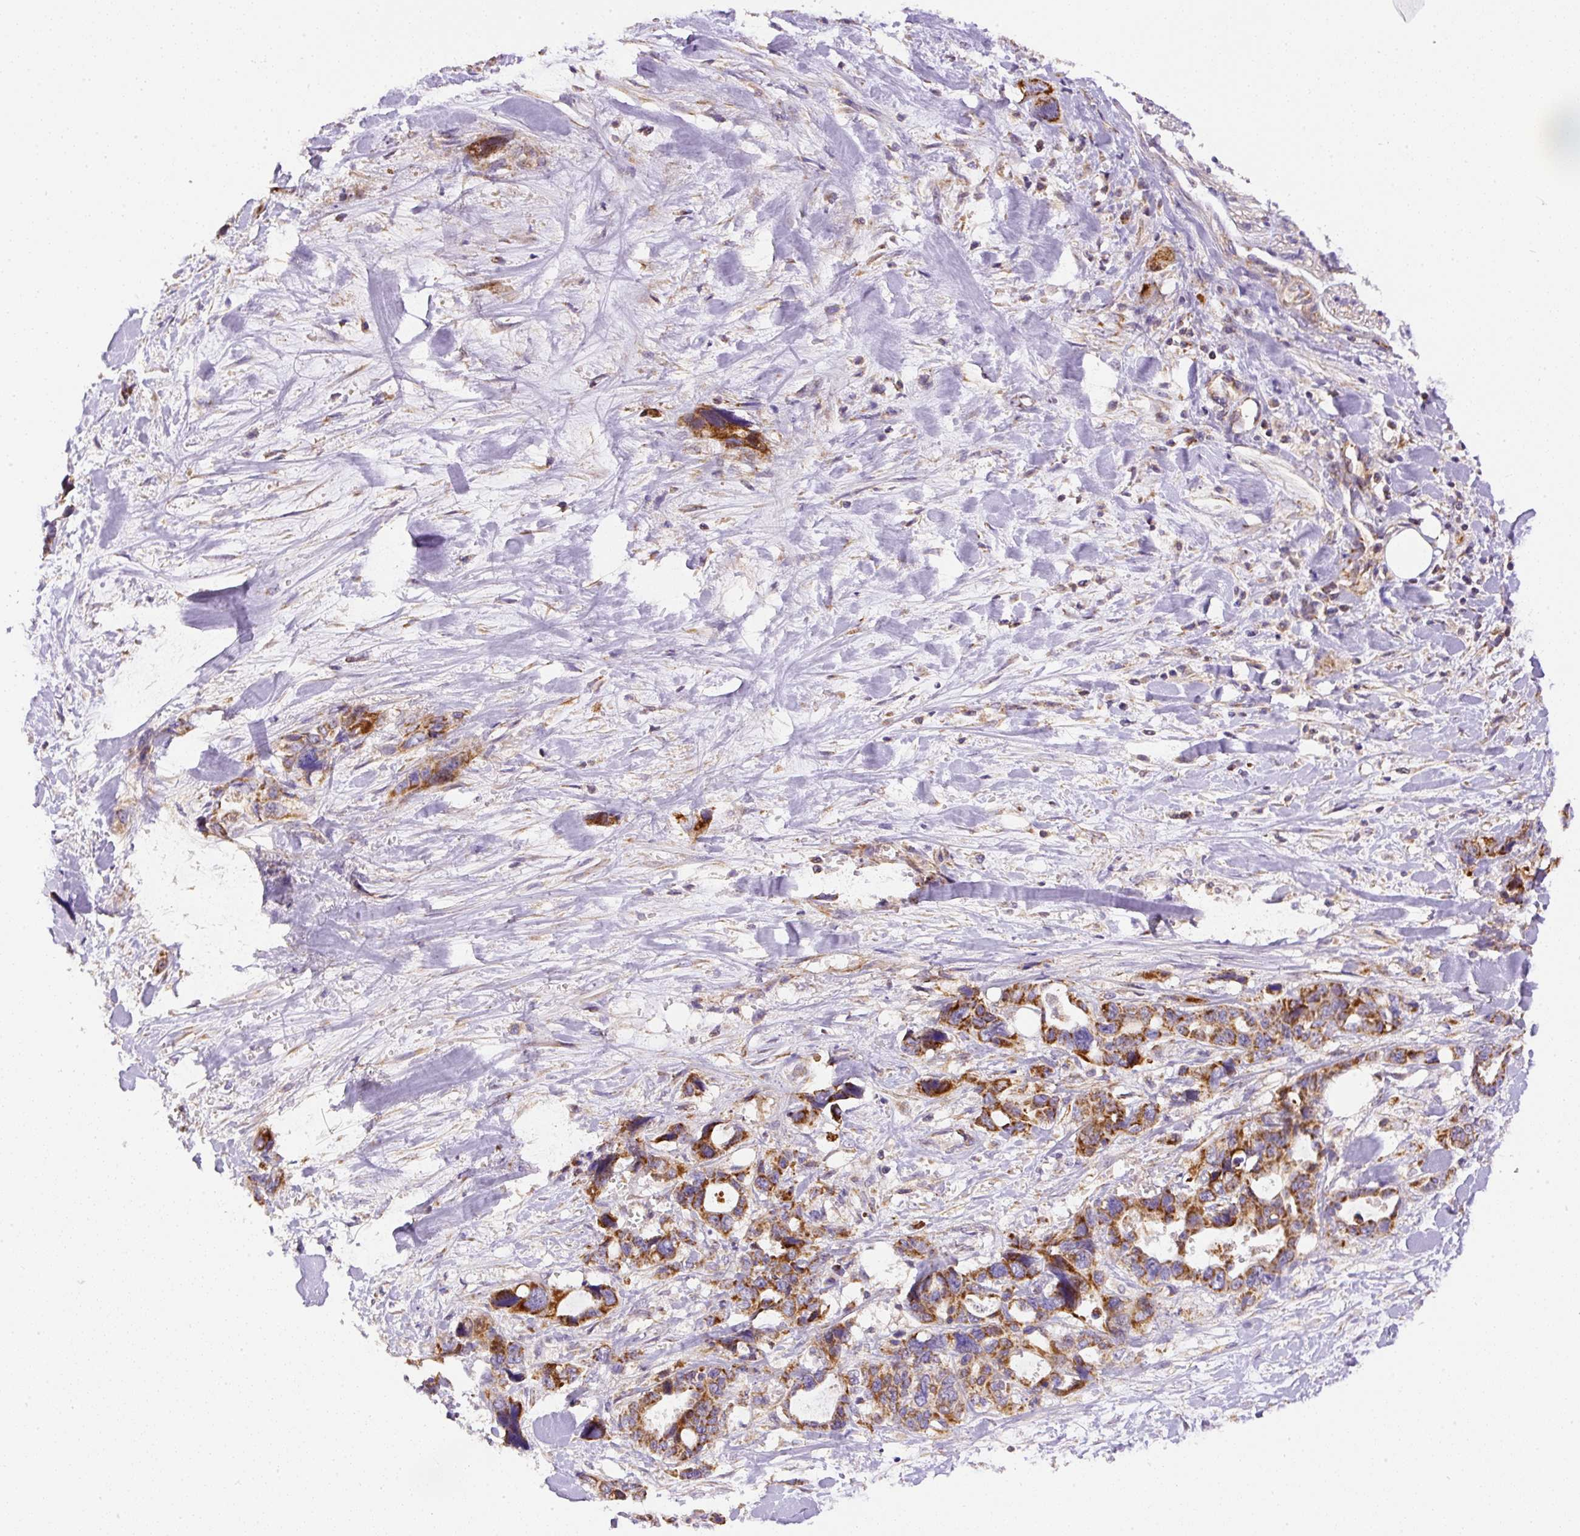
{"staining": {"intensity": "strong", "quantity": ">75%", "location": "cytoplasmic/membranous"}, "tissue": "pancreatic cancer", "cell_type": "Tumor cells", "image_type": "cancer", "snomed": [{"axis": "morphology", "description": "Adenocarcinoma, NOS"}, {"axis": "topography", "description": "Pancreas"}], "caption": "IHC of human pancreatic adenocarcinoma reveals high levels of strong cytoplasmic/membranous staining in about >75% of tumor cells. IHC stains the protein in brown and the nuclei are stained blue.", "gene": "NDUFAF2", "patient": {"sex": "male", "age": 46}}